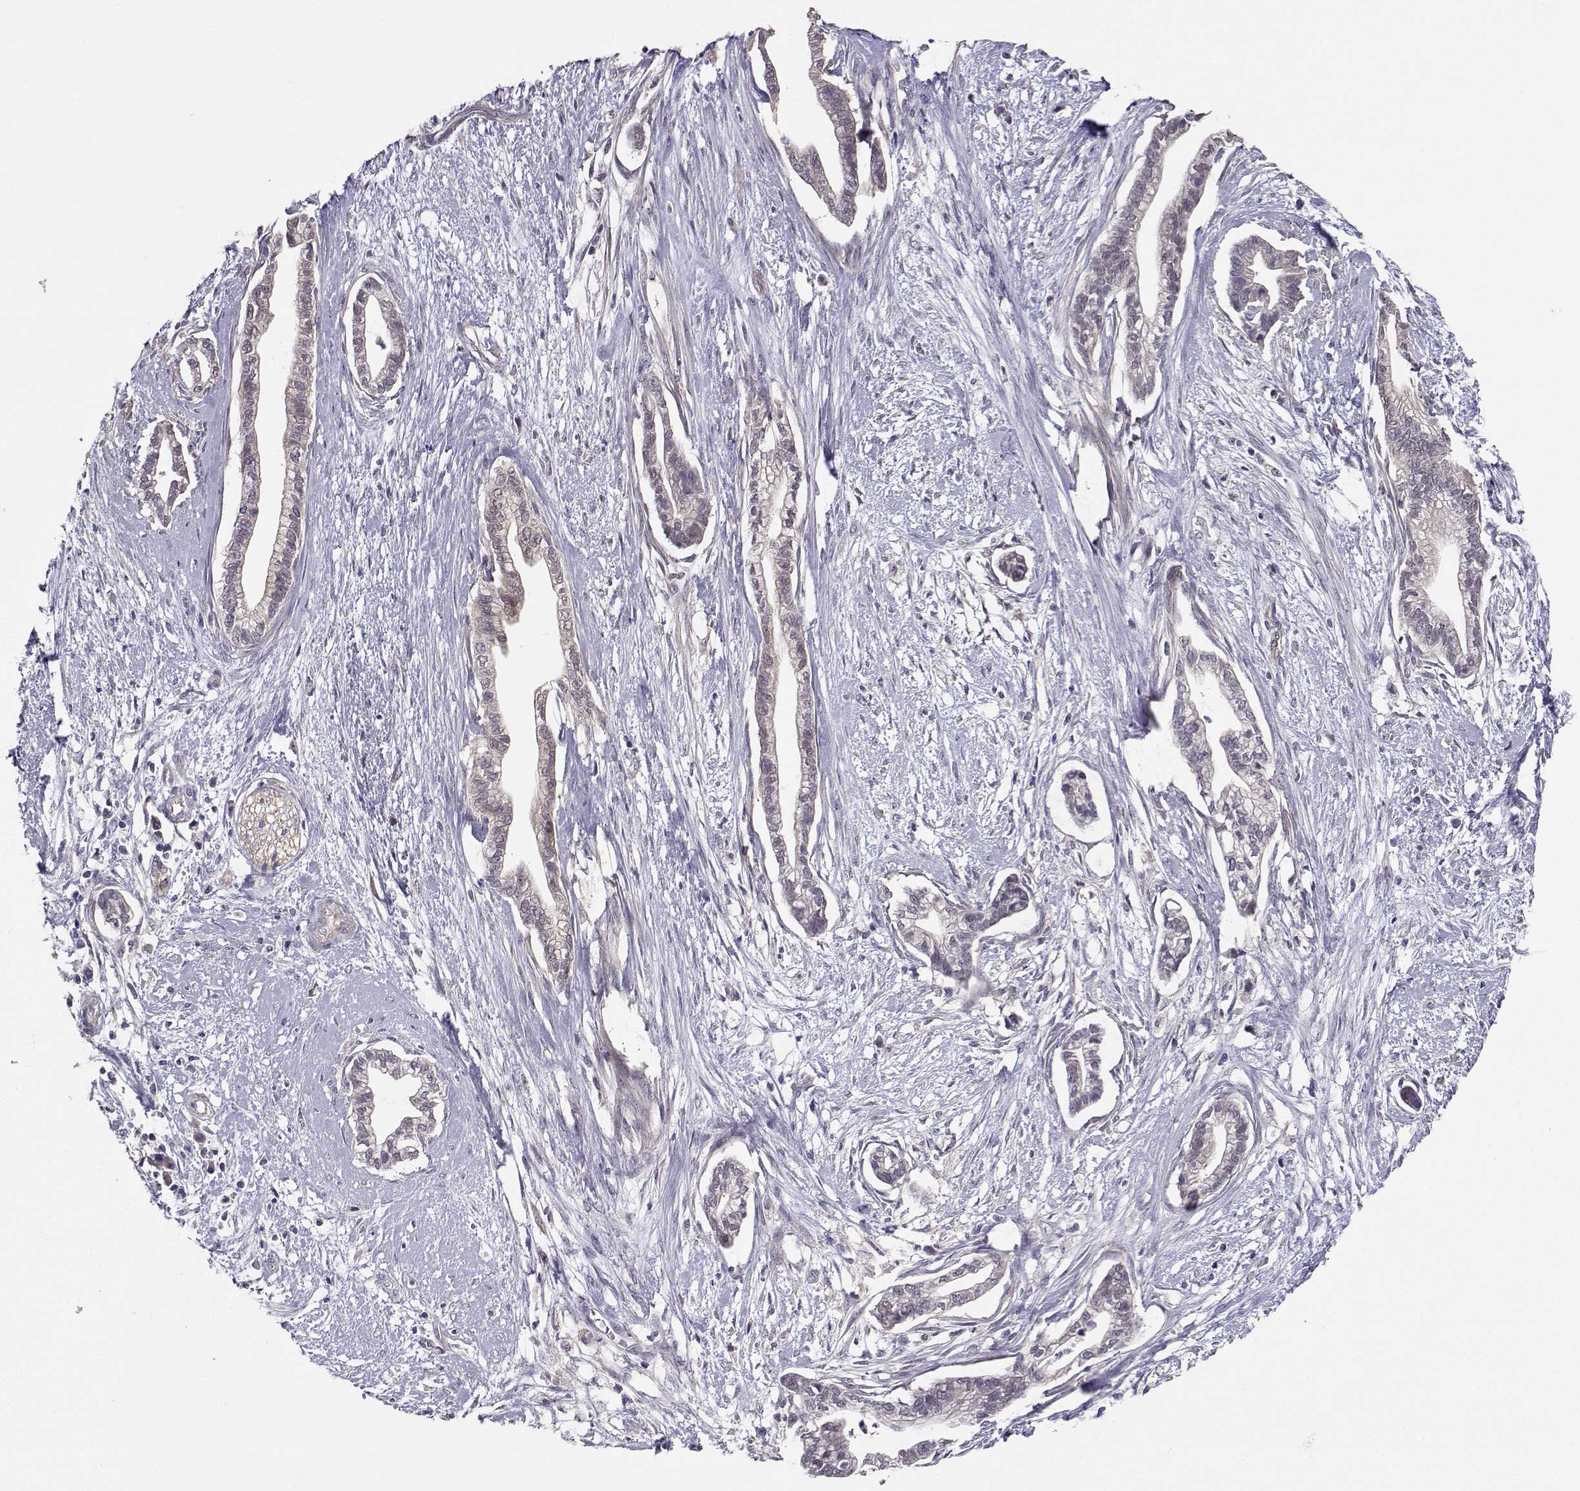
{"staining": {"intensity": "weak", "quantity": "<25%", "location": "cytoplasmic/membranous"}, "tissue": "cervical cancer", "cell_type": "Tumor cells", "image_type": "cancer", "snomed": [{"axis": "morphology", "description": "Adenocarcinoma, NOS"}, {"axis": "topography", "description": "Cervix"}], "caption": "The micrograph exhibits no significant expression in tumor cells of cervical cancer. (Brightfield microscopy of DAB immunohistochemistry (IHC) at high magnification).", "gene": "NCAM2", "patient": {"sex": "female", "age": 62}}